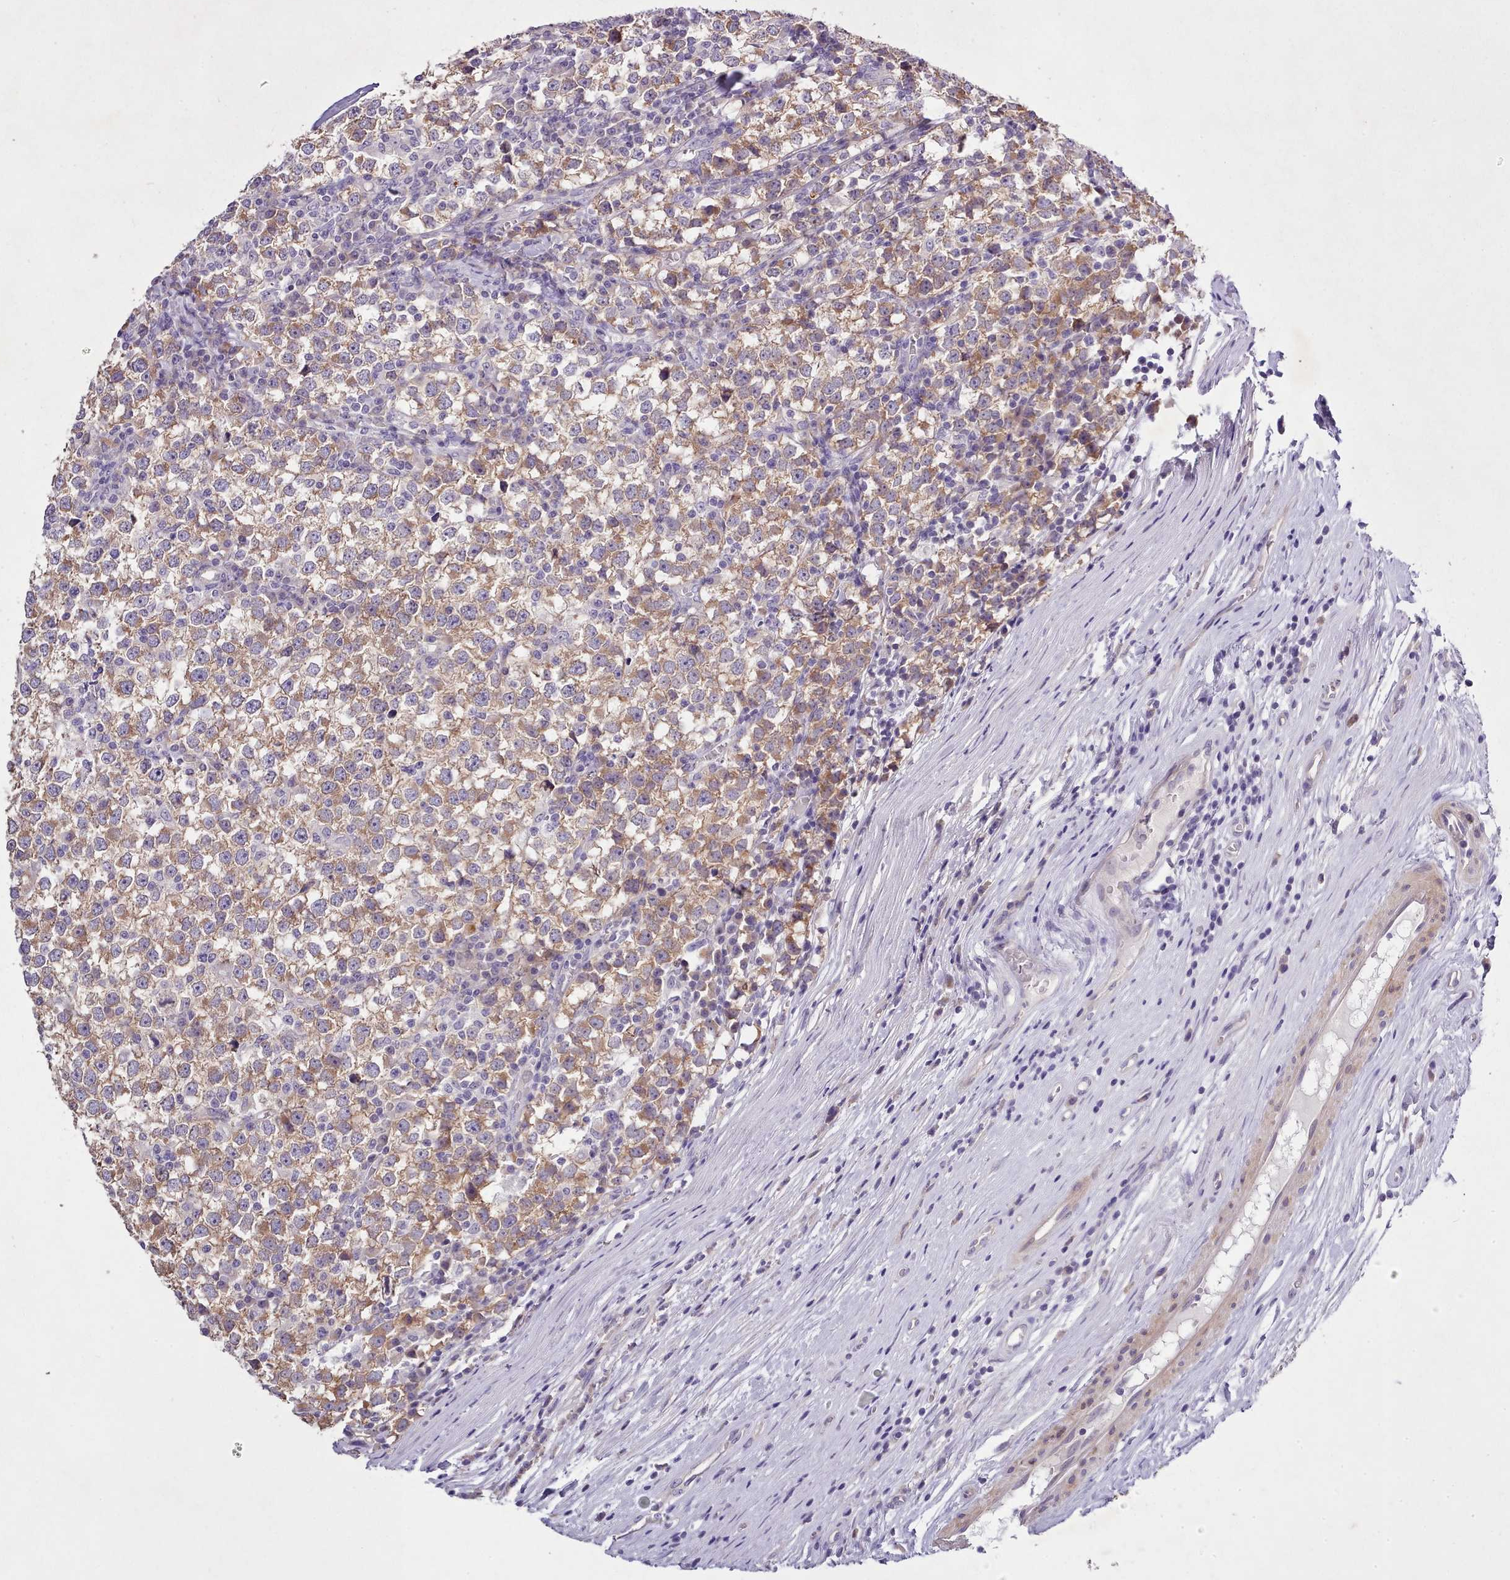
{"staining": {"intensity": "moderate", "quantity": ">75%", "location": "cytoplasmic/membranous"}, "tissue": "testis cancer", "cell_type": "Tumor cells", "image_type": "cancer", "snomed": [{"axis": "morphology", "description": "Seminoma, NOS"}, {"axis": "topography", "description": "Testis"}], "caption": "Protein expression by immunohistochemistry (IHC) reveals moderate cytoplasmic/membranous expression in about >75% of tumor cells in testis cancer.", "gene": "SETX", "patient": {"sex": "male", "age": 65}}